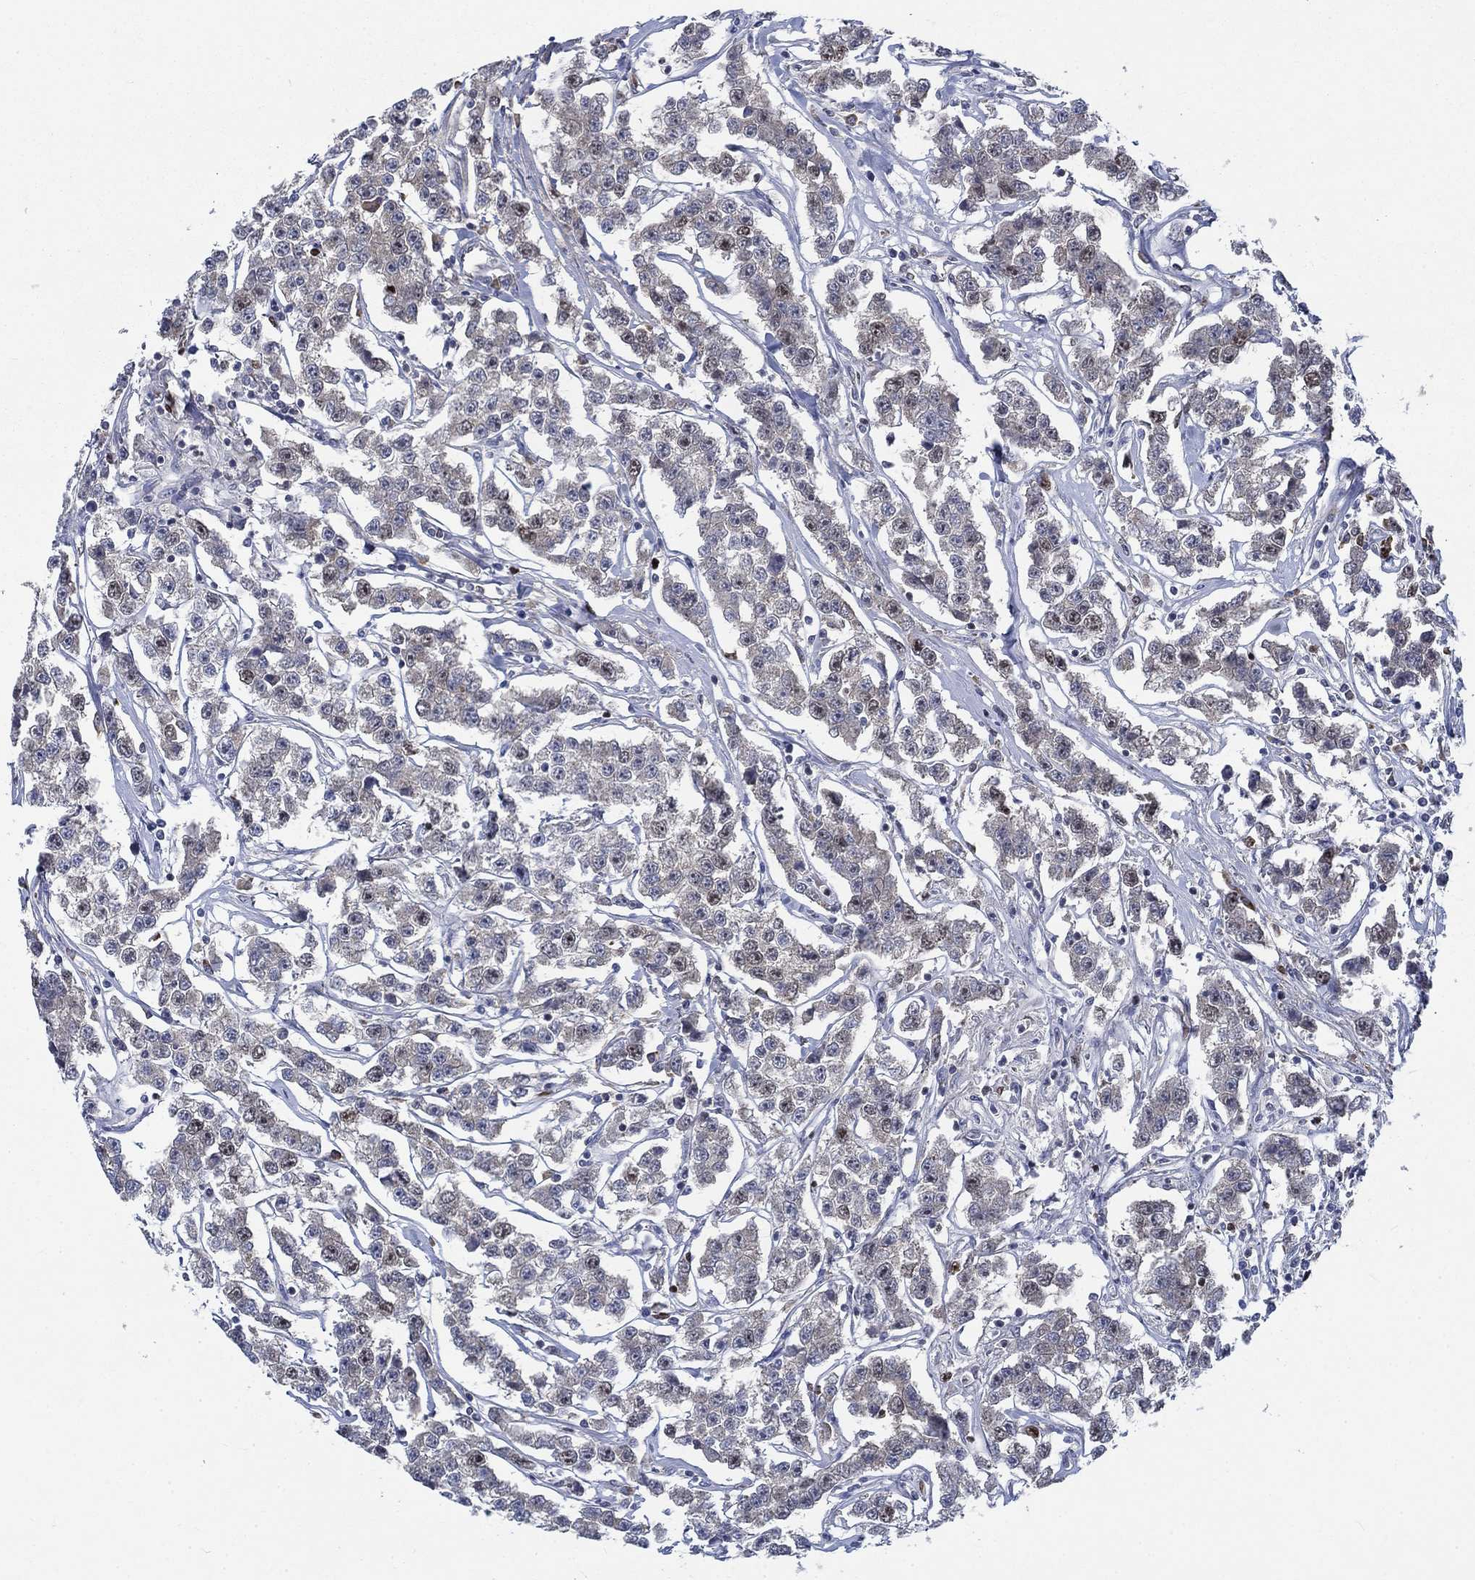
{"staining": {"intensity": "negative", "quantity": "none", "location": "none"}, "tissue": "testis cancer", "cell_type": "Tumor cells", "image_type": "cancer", "snomed": [{"axis": "morphology", "description": "Seminoma, NOS"}, {"axis": "topography", "description": "Testis"}], "caption": "Testis cancer was stained to show a protein in brown. There is no significant positivity in tumor cells. (Stains: DAB IHC with hematoxylin counter stain, Microscopy: brightfield microscopy at high magnification).", "gene": "MMP24", "patient": {"sex": "male", "age": 59}}